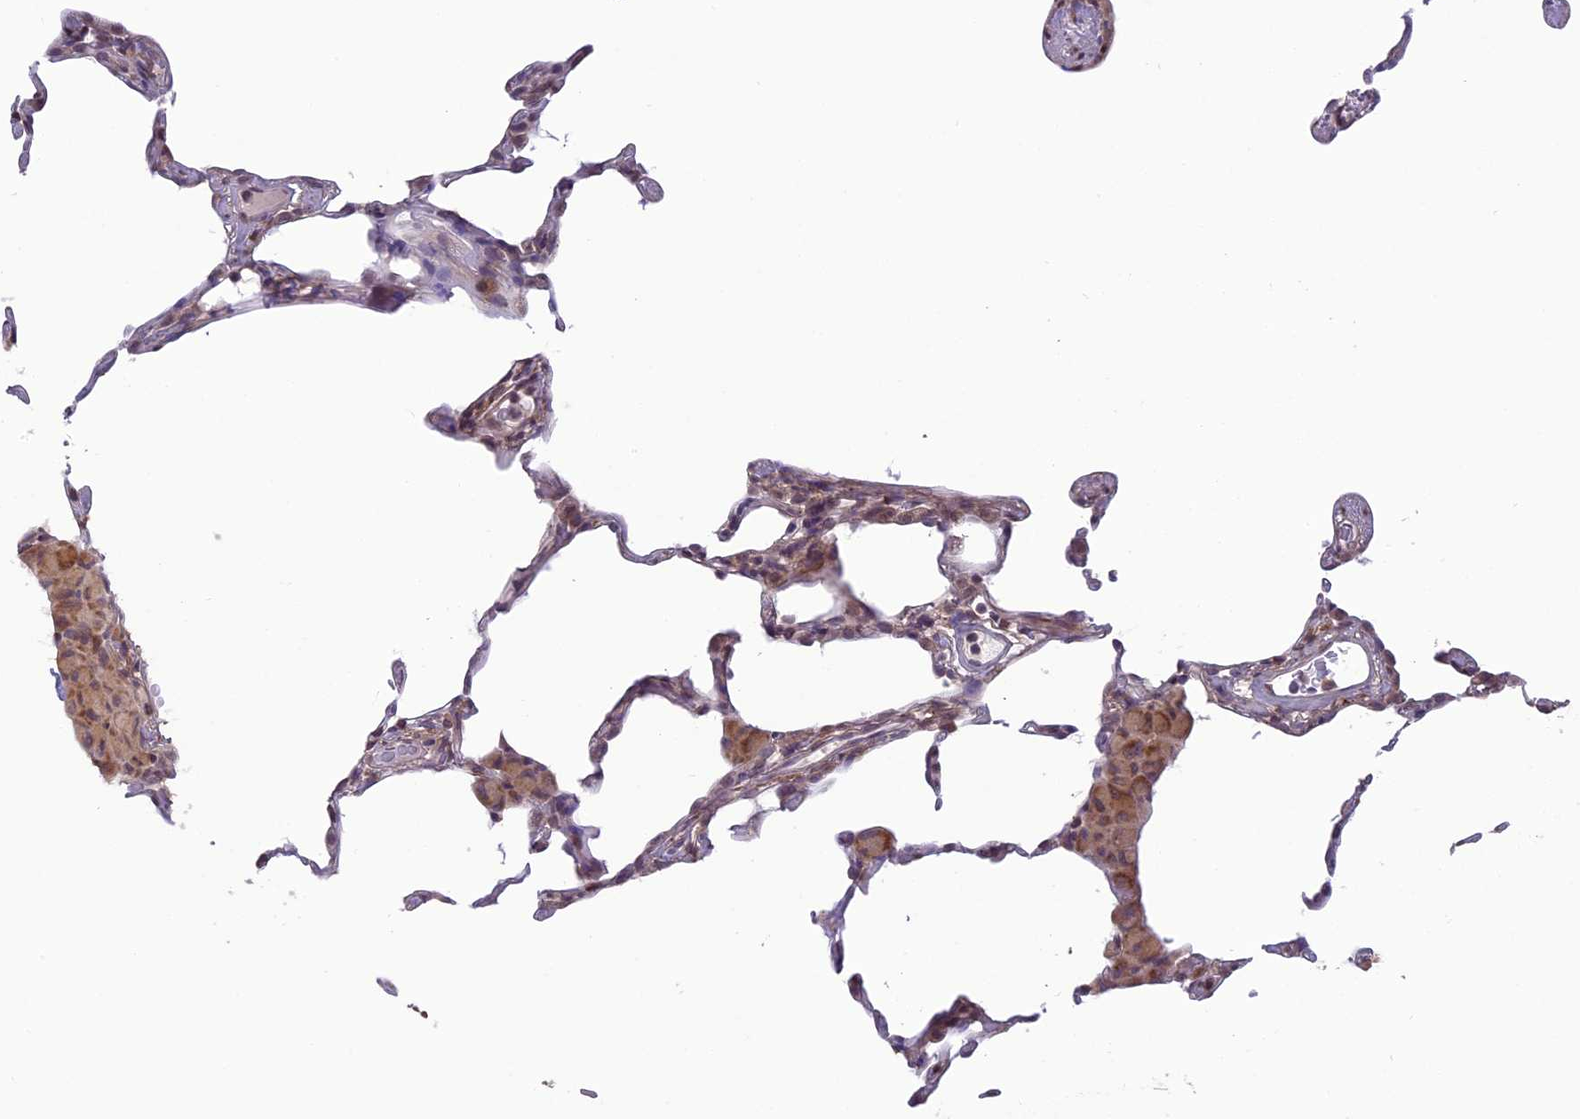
{"staining": {"intensity": "negative", "quantity": "none", "location": "none"}, "tissue": "lung", "cell_type": "Alveolar cells", "image_type": "normal", "snomed": [{"axis": "morphology", "description": "Normal tissue, NOS"}, {"axis": "topography", "description": "Lung"}], "caption": "Immunohistochemical staining of unremarkable lung displays no significant positivity in alveolar cells. The staining is performed using DAB brown chromogen with nuclei counter-stained in using hematoxylin.", "gene": "ERG28", "patient": {"sex": "female", "age": 57}}